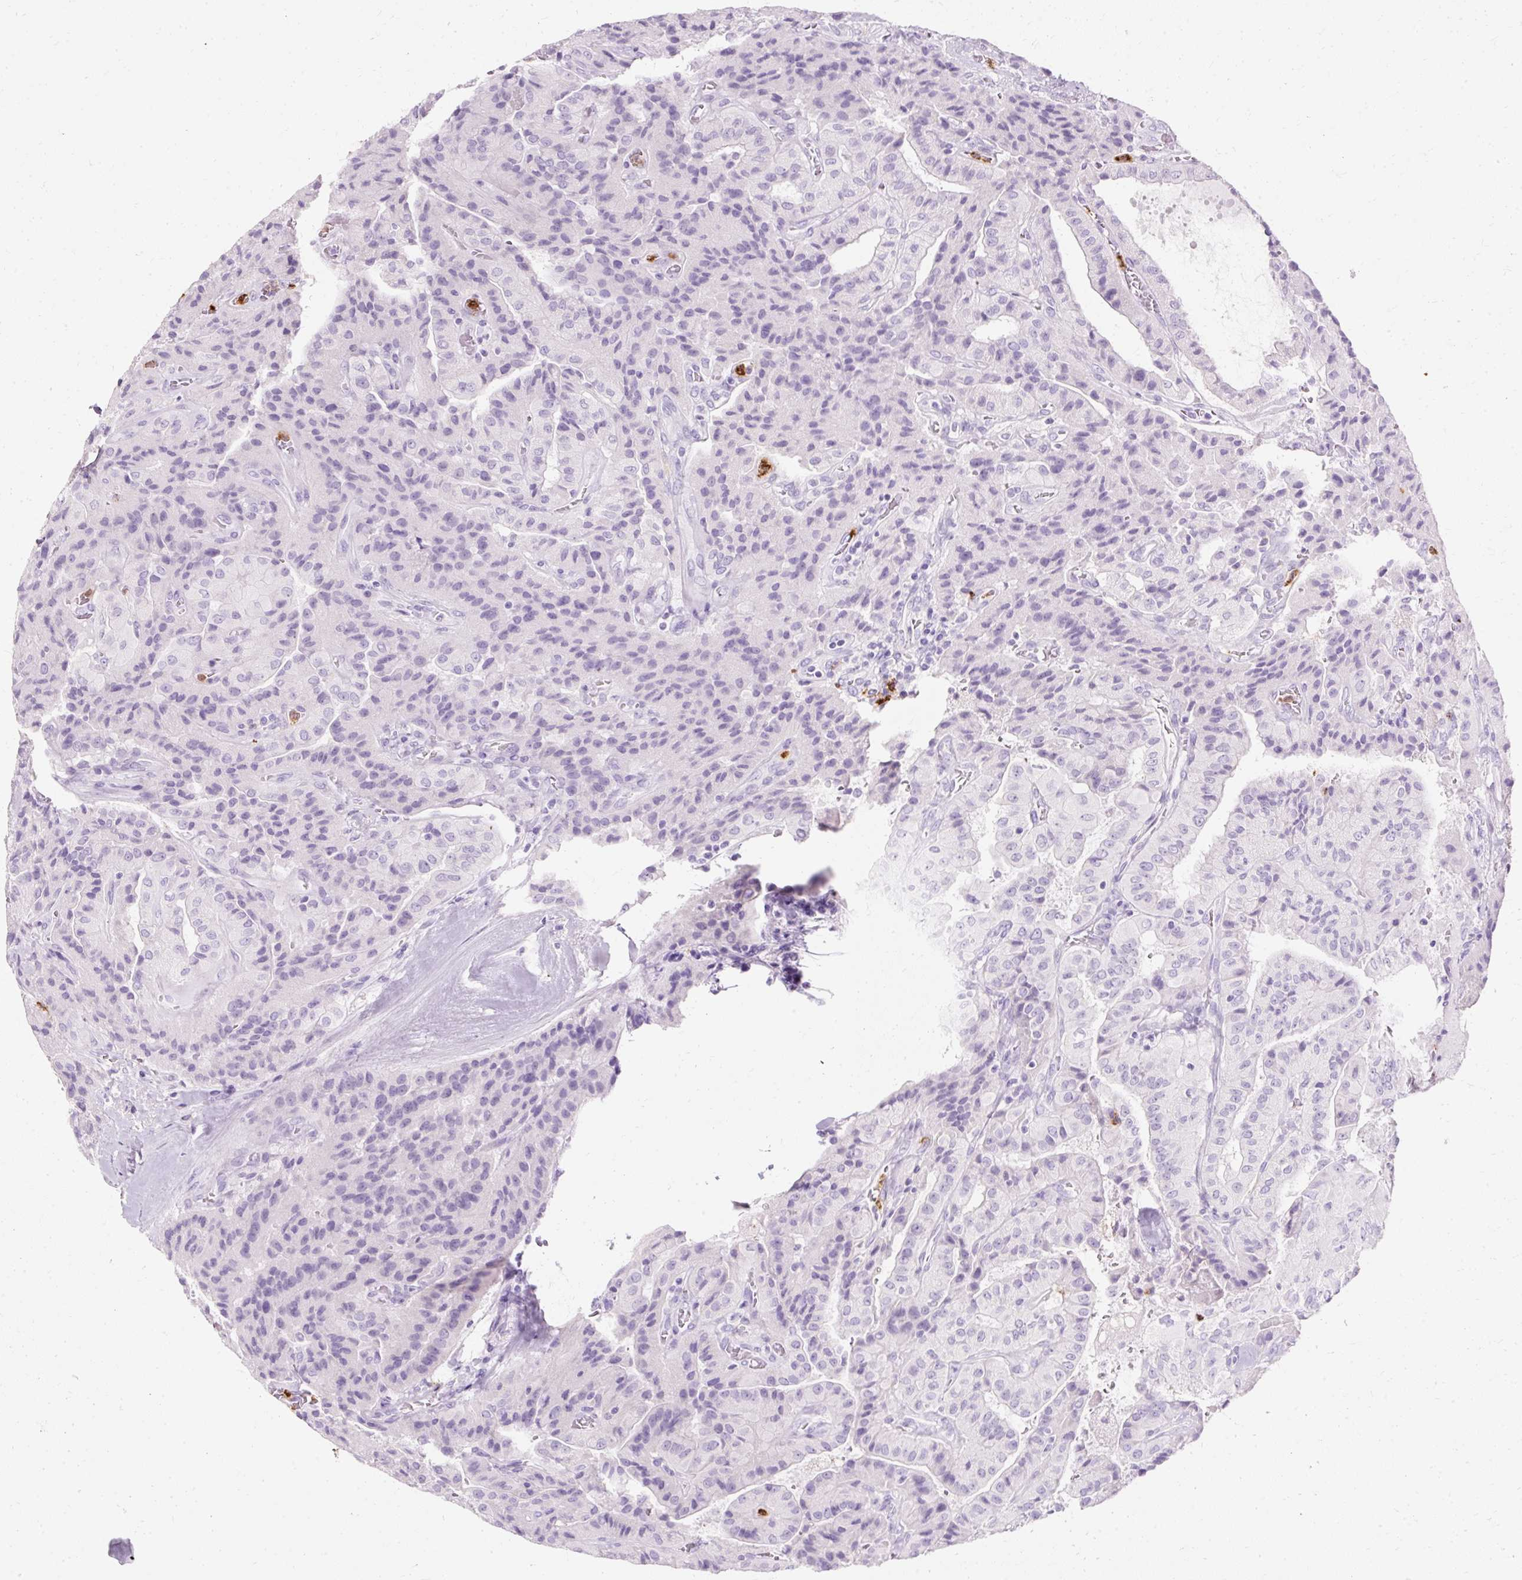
{"staining": {"intensity": "negative", "quantity": "none", "location": "none"}, "tissue": "thyroid cancer", "cell_type": "Tumor cells", "image_type": "cancer", "snomed": [{"axis": "morphology", "description": "Normal tissue, NOS"}, {"axis": "morphology", "description": "Papillary adenocarcinoma, NOS"}, {"axis": "topography", "description": "Thyroid gland"}], "caption": "The immunohistochemistry micrograph has no significant expression in tumor cells of thyroid cancer tissue. The staining is performed using DAB brown chromogen with nuclei counter-stained in using hematoxylin.", "gene": "DEFA1", "patient": {"sex": "female", "age": 59}}